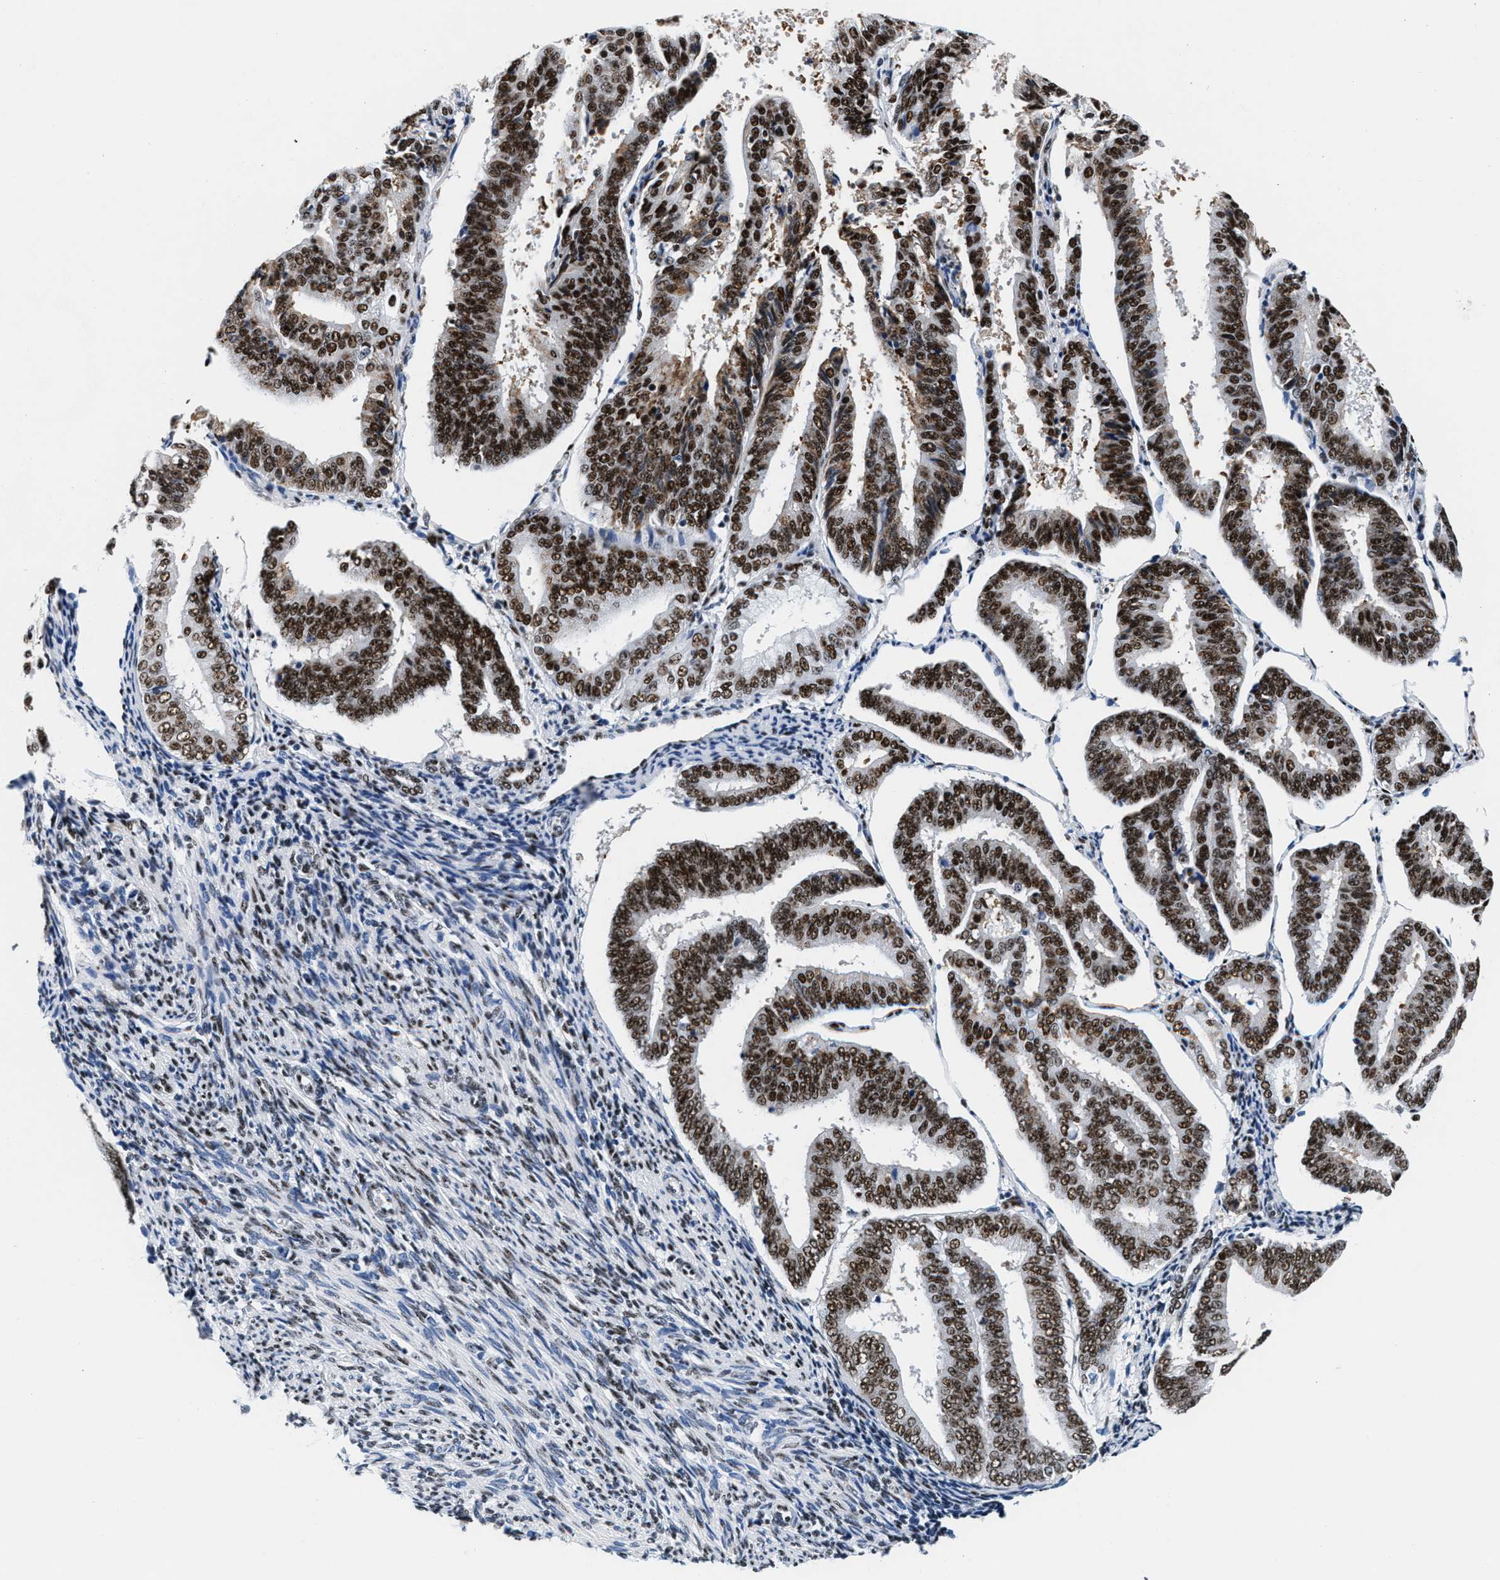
{"staining": {"intensity": "strong", "quantity": ">75%", "location": "nuclear"}, "tissue": "endometrial cancer", "cell_type": "Tumor cells", "image_type": "cancer", "snomed": [{"axis": "morphology", "description": "Adenocarcinoma, NOS"}, {"axis": "topography", "description": "Endometrium"}], "caption": "There is high levels of strong nuclear expression in tumor cells of endometrial cancer, as demonstrated by immunohistochemical staining (brown color).", "gene": "RAD50", "patient": {"sex": "female", "age": 63}}